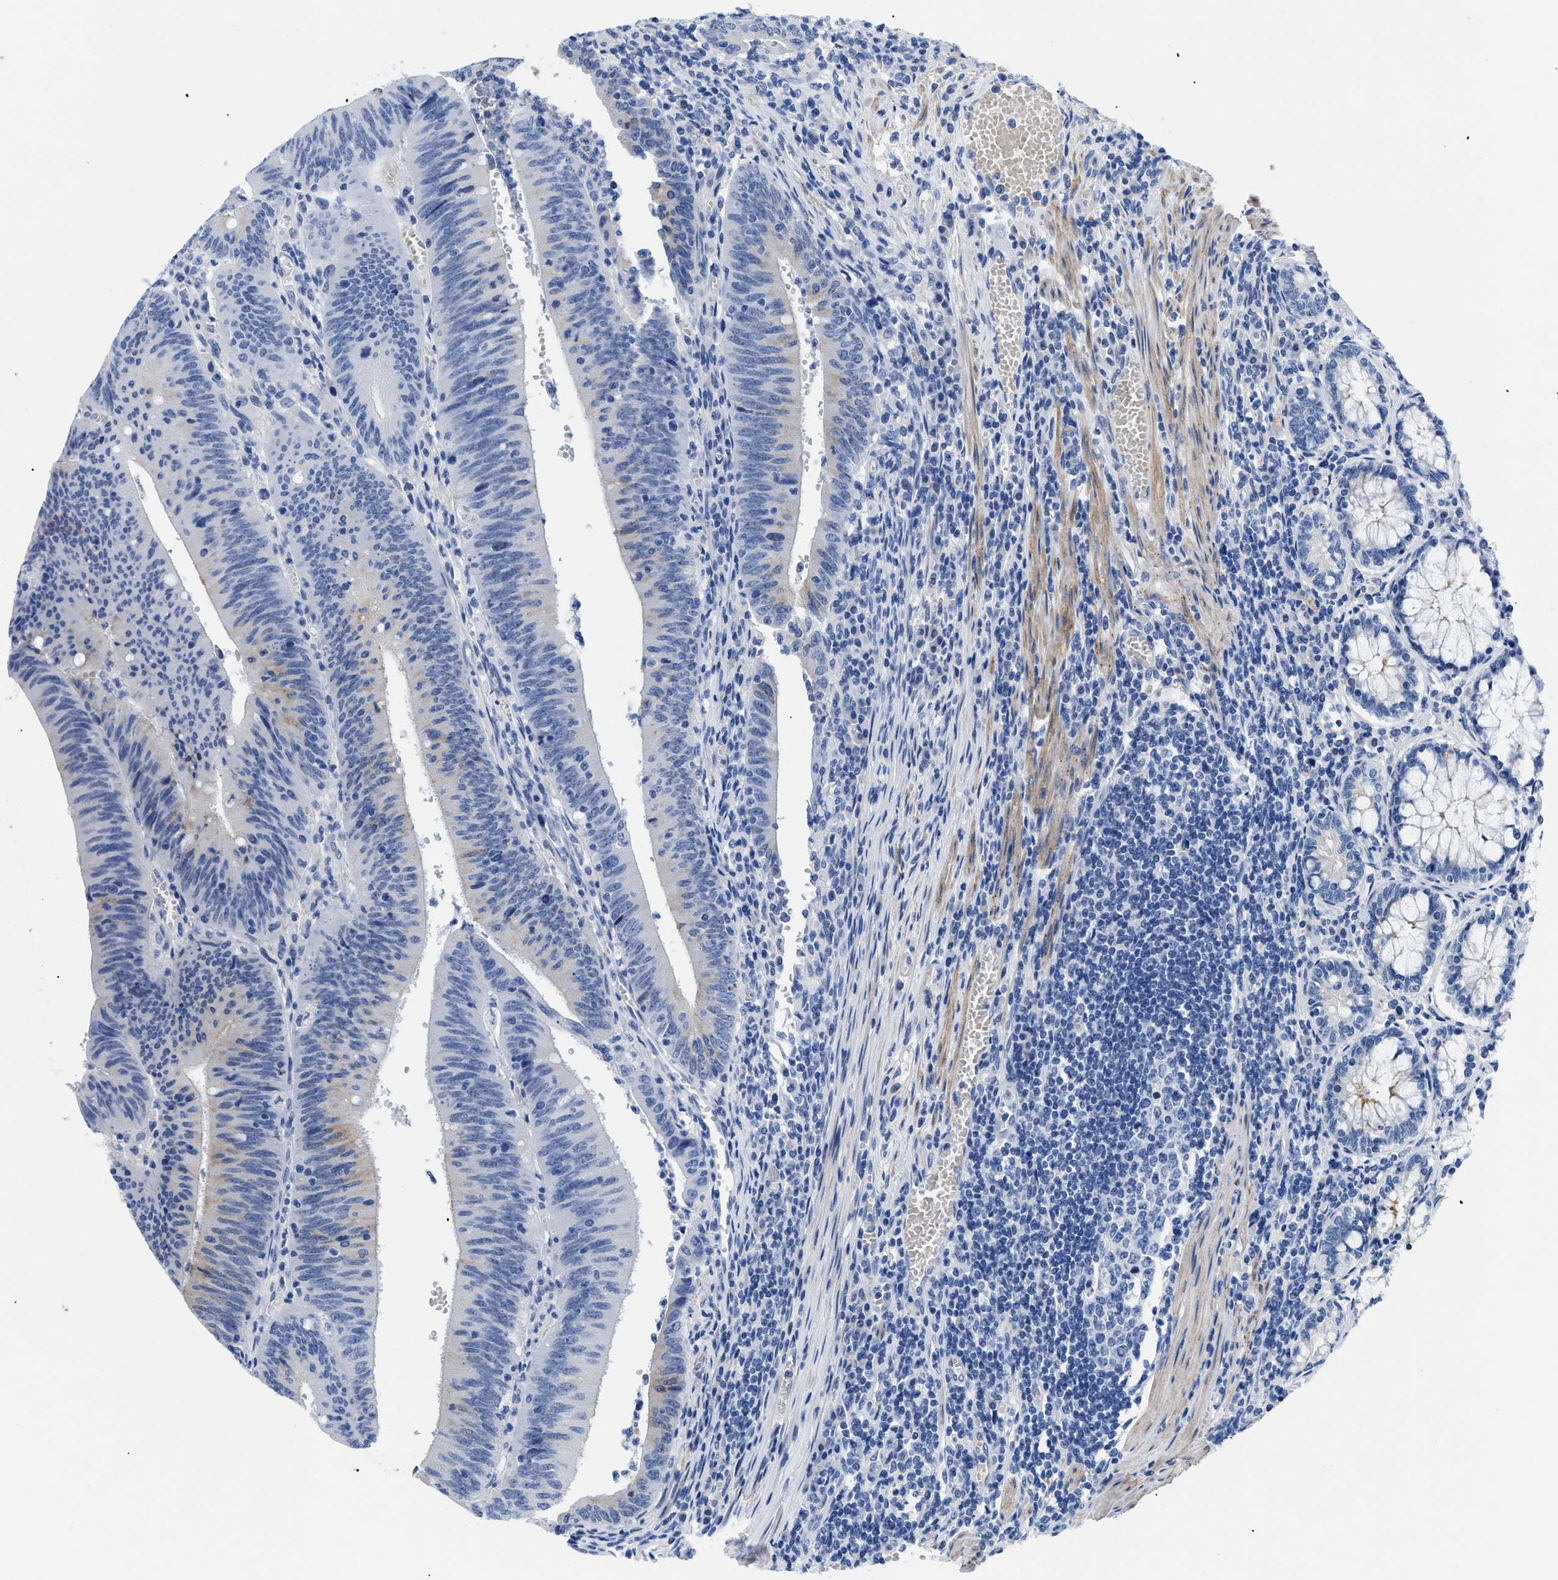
{"staining": {"intensity": "negative", "quantity": "none", "location": "none"}, "tissue": "colorectal cancer", "cell_type": "Tumor cells", "image_type": "cancer", "snomed": [{"axis": "morphology", "description": "Normal tissue, NOS"}, {"axis": "morphology", "description": "Adenocarcinoma, NOS"}, {"axis": "topography", "description": "Rectum"}], "caption": "The image shows no staining of tumor cells in colorectal adenocarcinoma.", "gene": "TMEM68", "patient": {"sex": "female", "age": 66}}